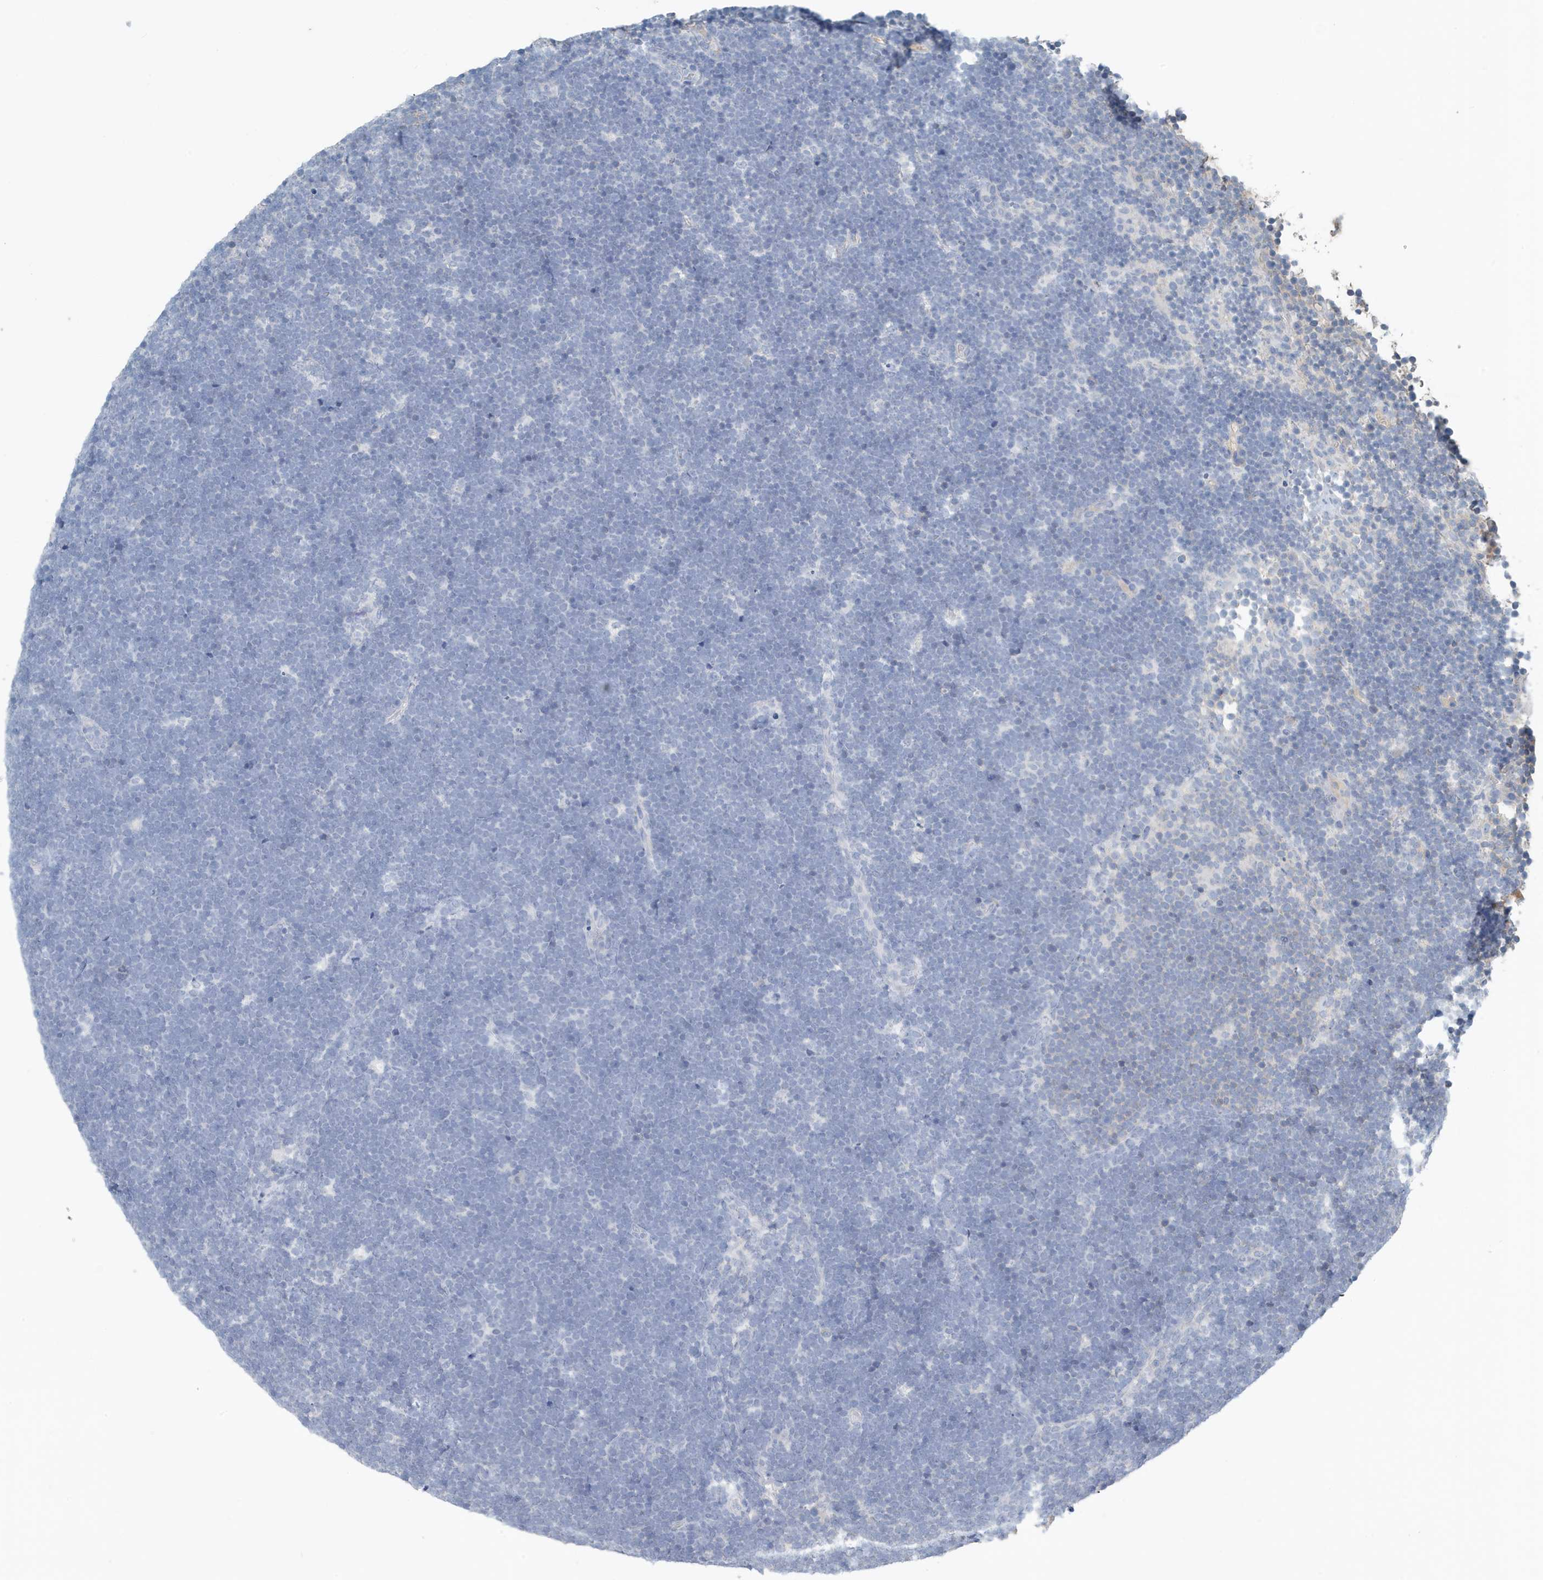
{"staining": {"intensity": "negative", "quantity": "none", "location": "none"}, "tissue": "lymphoma", "cell_type": "Tumor cells", "image_type": "cancer", "snomed": [{"axis": "morphology", "description": "Malignant lymphoma, non-Hodgkin's type, High grade"}, {"axis": "topography", "description": "Lymph node"}], "caption": "DAB immunohistochemical staining of human high-grade malignant lymphoma, non-Hodgkin's type shows no significant expression in tumor cells.", "gene": "UGT2B4", "patient": {"sex": "male", "age": 13}}